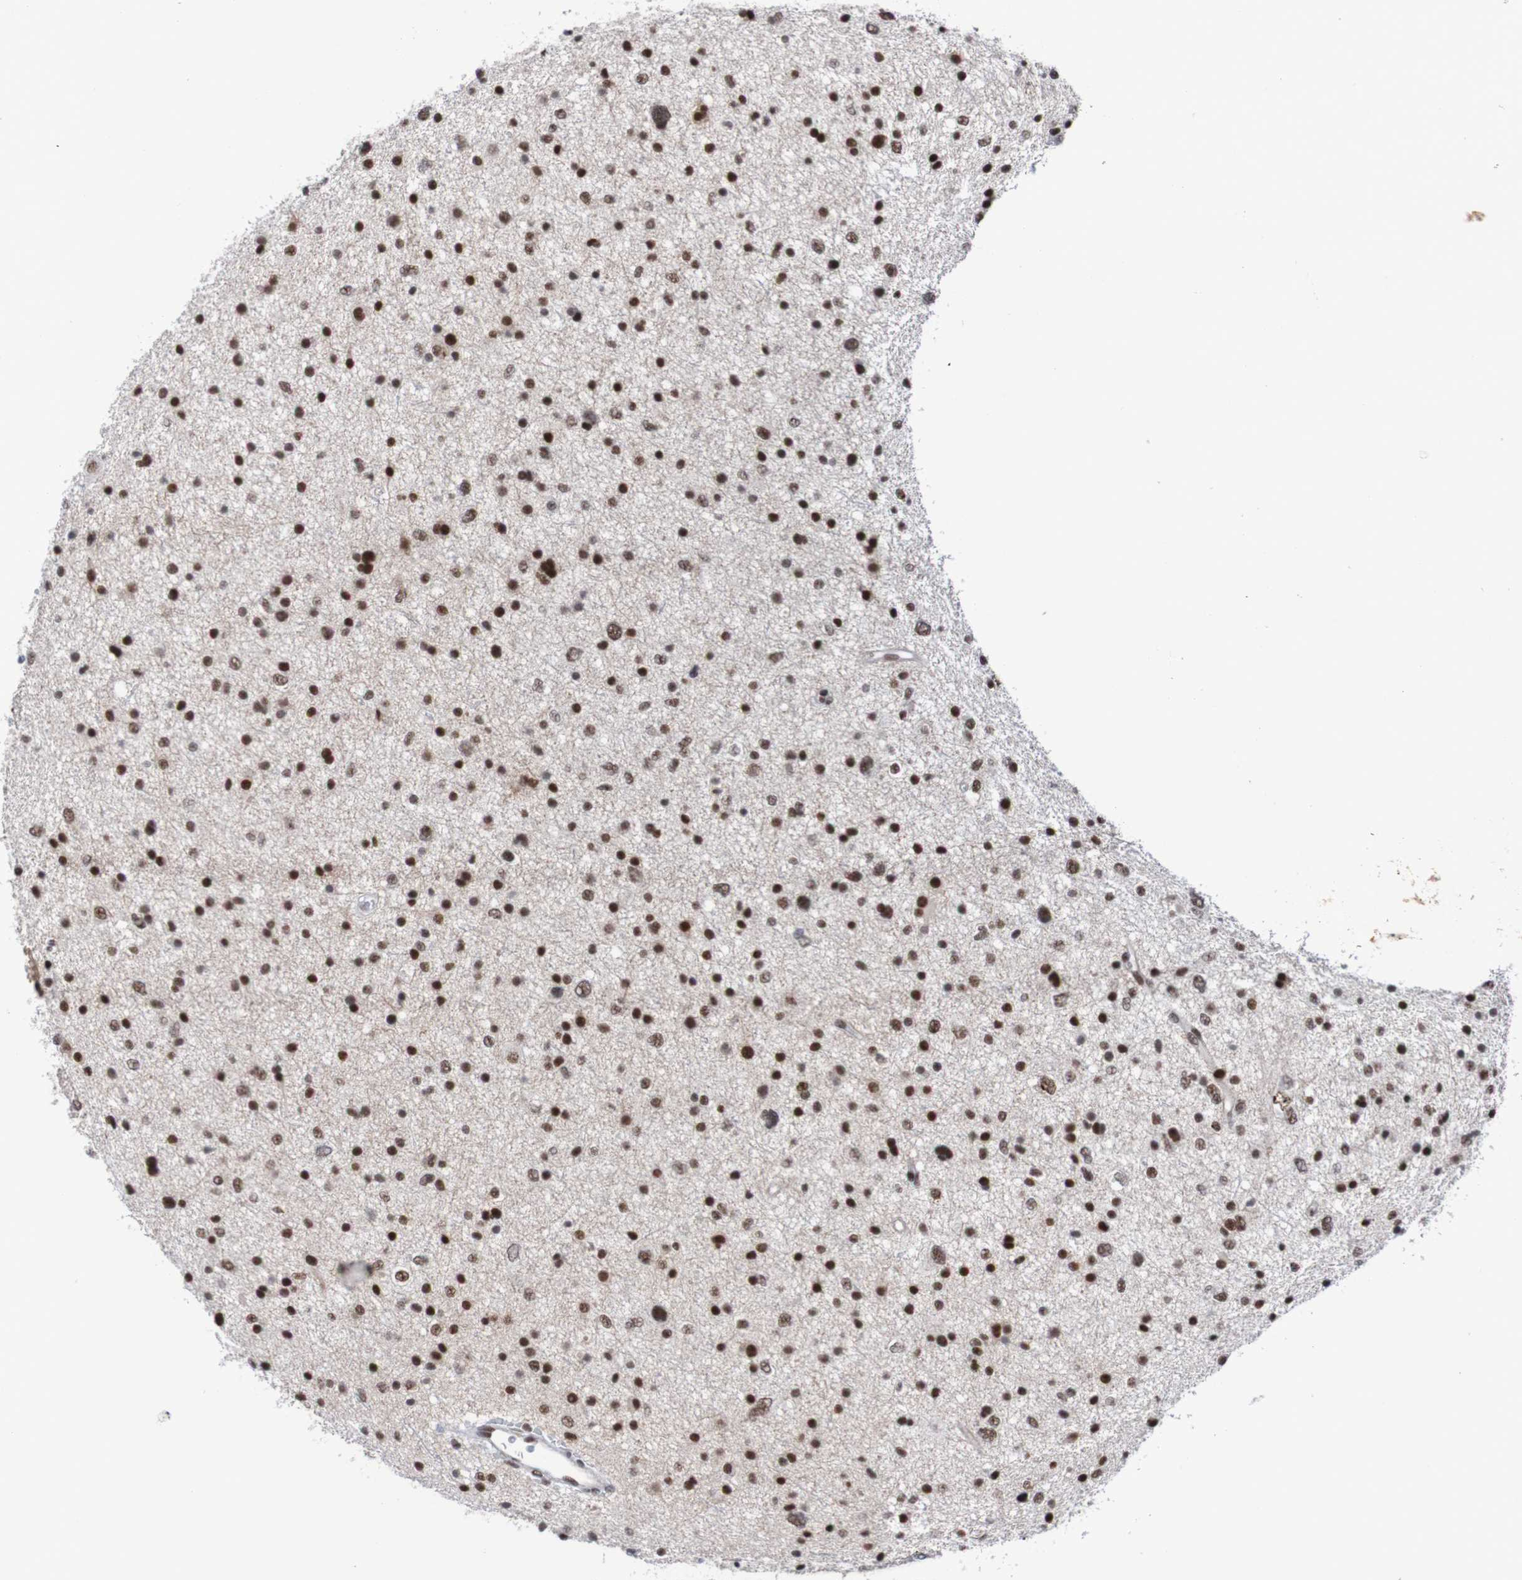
{"staining": {"intensity": "strong", "quantity": "25%-75%", "location": "nuclear"}, "tissue": "glioma", "cell_type": "Tumor cells", "image_type": "cancer", "snomed": [{"axis": "morphology", "description": "Glioma, malignant, Low grade"}, {"axis": "topography", "description": "Brain"}], "caption": "Immunohistochemistry (IHC) (DAB) staining of malignant low-grade glioma shows strong nuclear protein expression in about 25%-75% of tumor cells.", "gene": "CDC5L", "patient": {"sex": "female", "age": 37}}